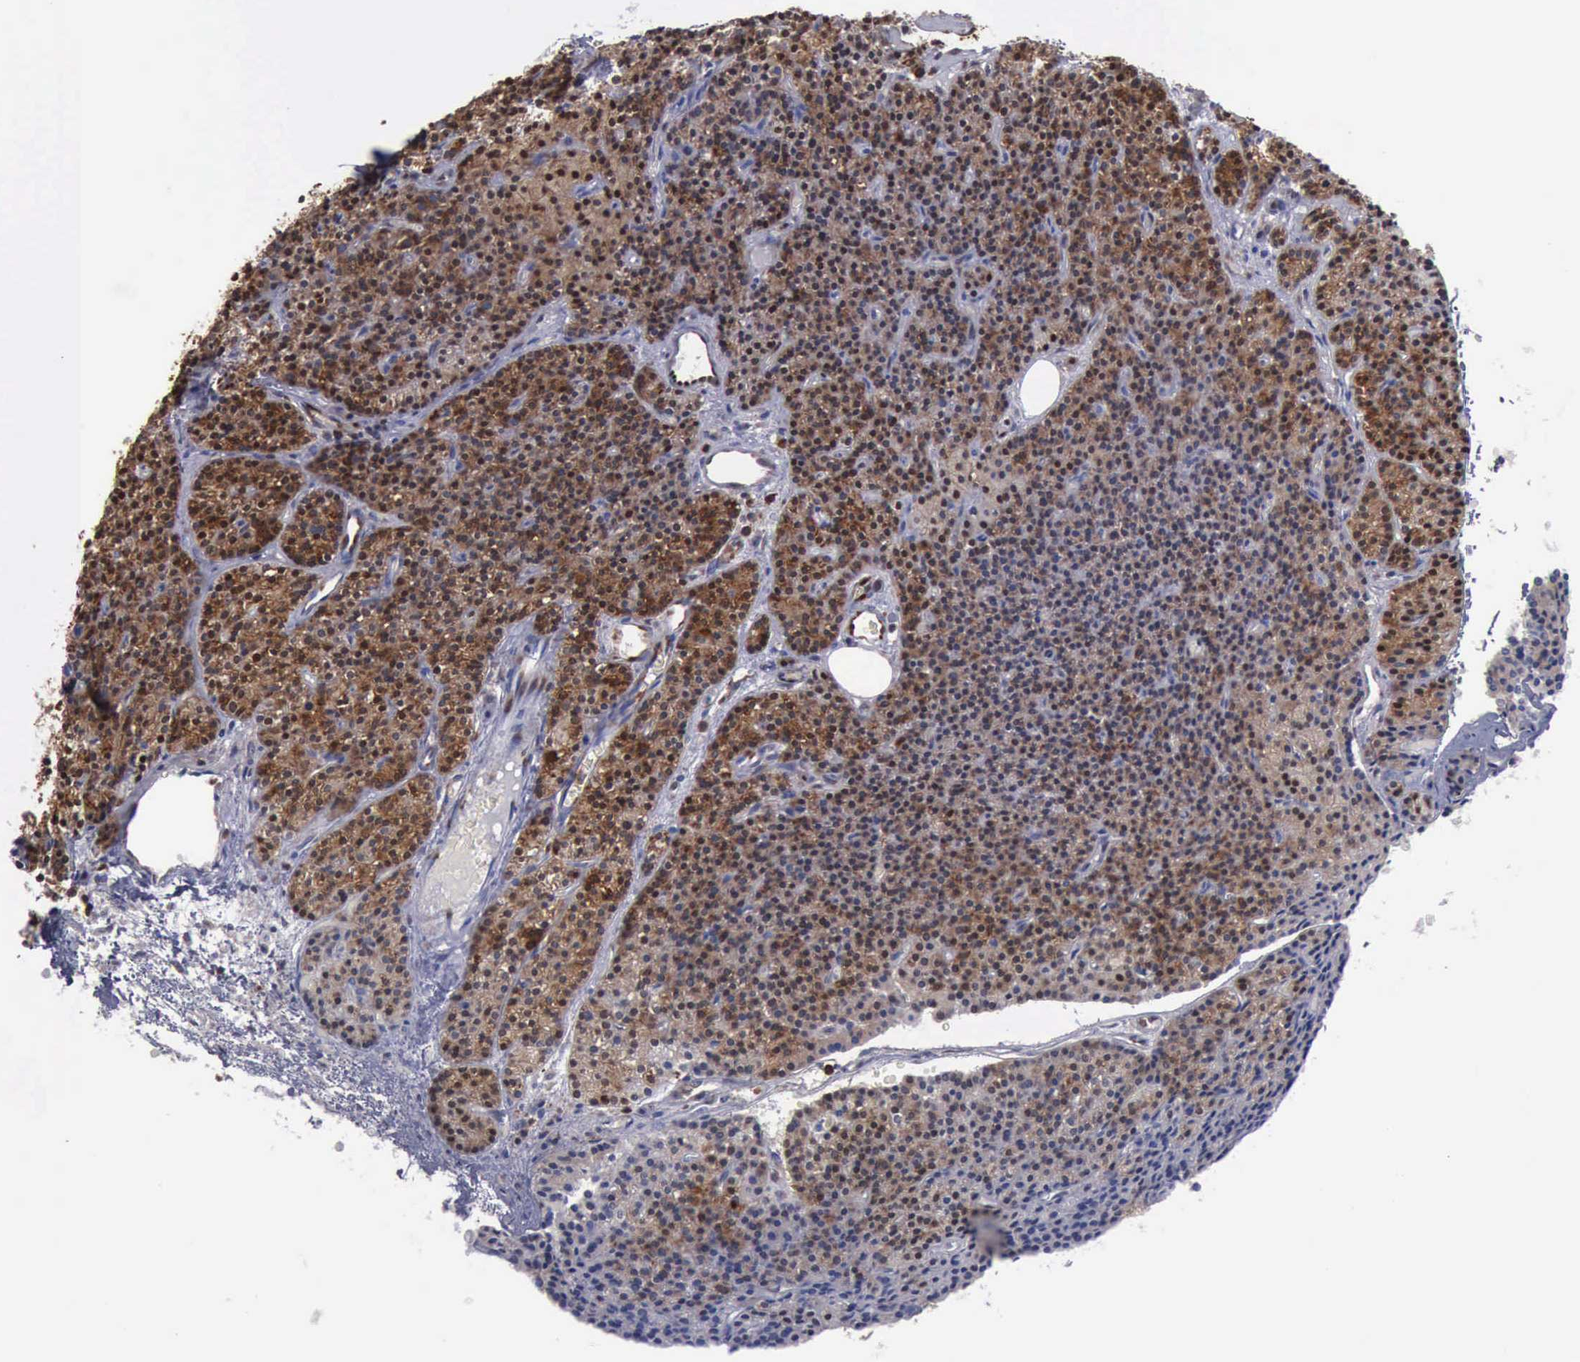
{"staining": {"intensity": "strong", "quantity": ">75%", "location": "nuclear"}, "tissue": "parathyroid gland", "cell_type": "Glandular cells", "image_type": "normal", "snomed": [{"axis": "morphology", "description": "Normal tissue, NOS"}, {"axis": "topography", "description": "Parathyroid gland"}], "caption": "Strong nuclear positivity for a protein is seen in approximately >75% of glandular cells of unremarkable parathyroid gland using immunohistochemistry.", "gene": "PDCD4", "patient": {"sex": "male", "age": 57}}